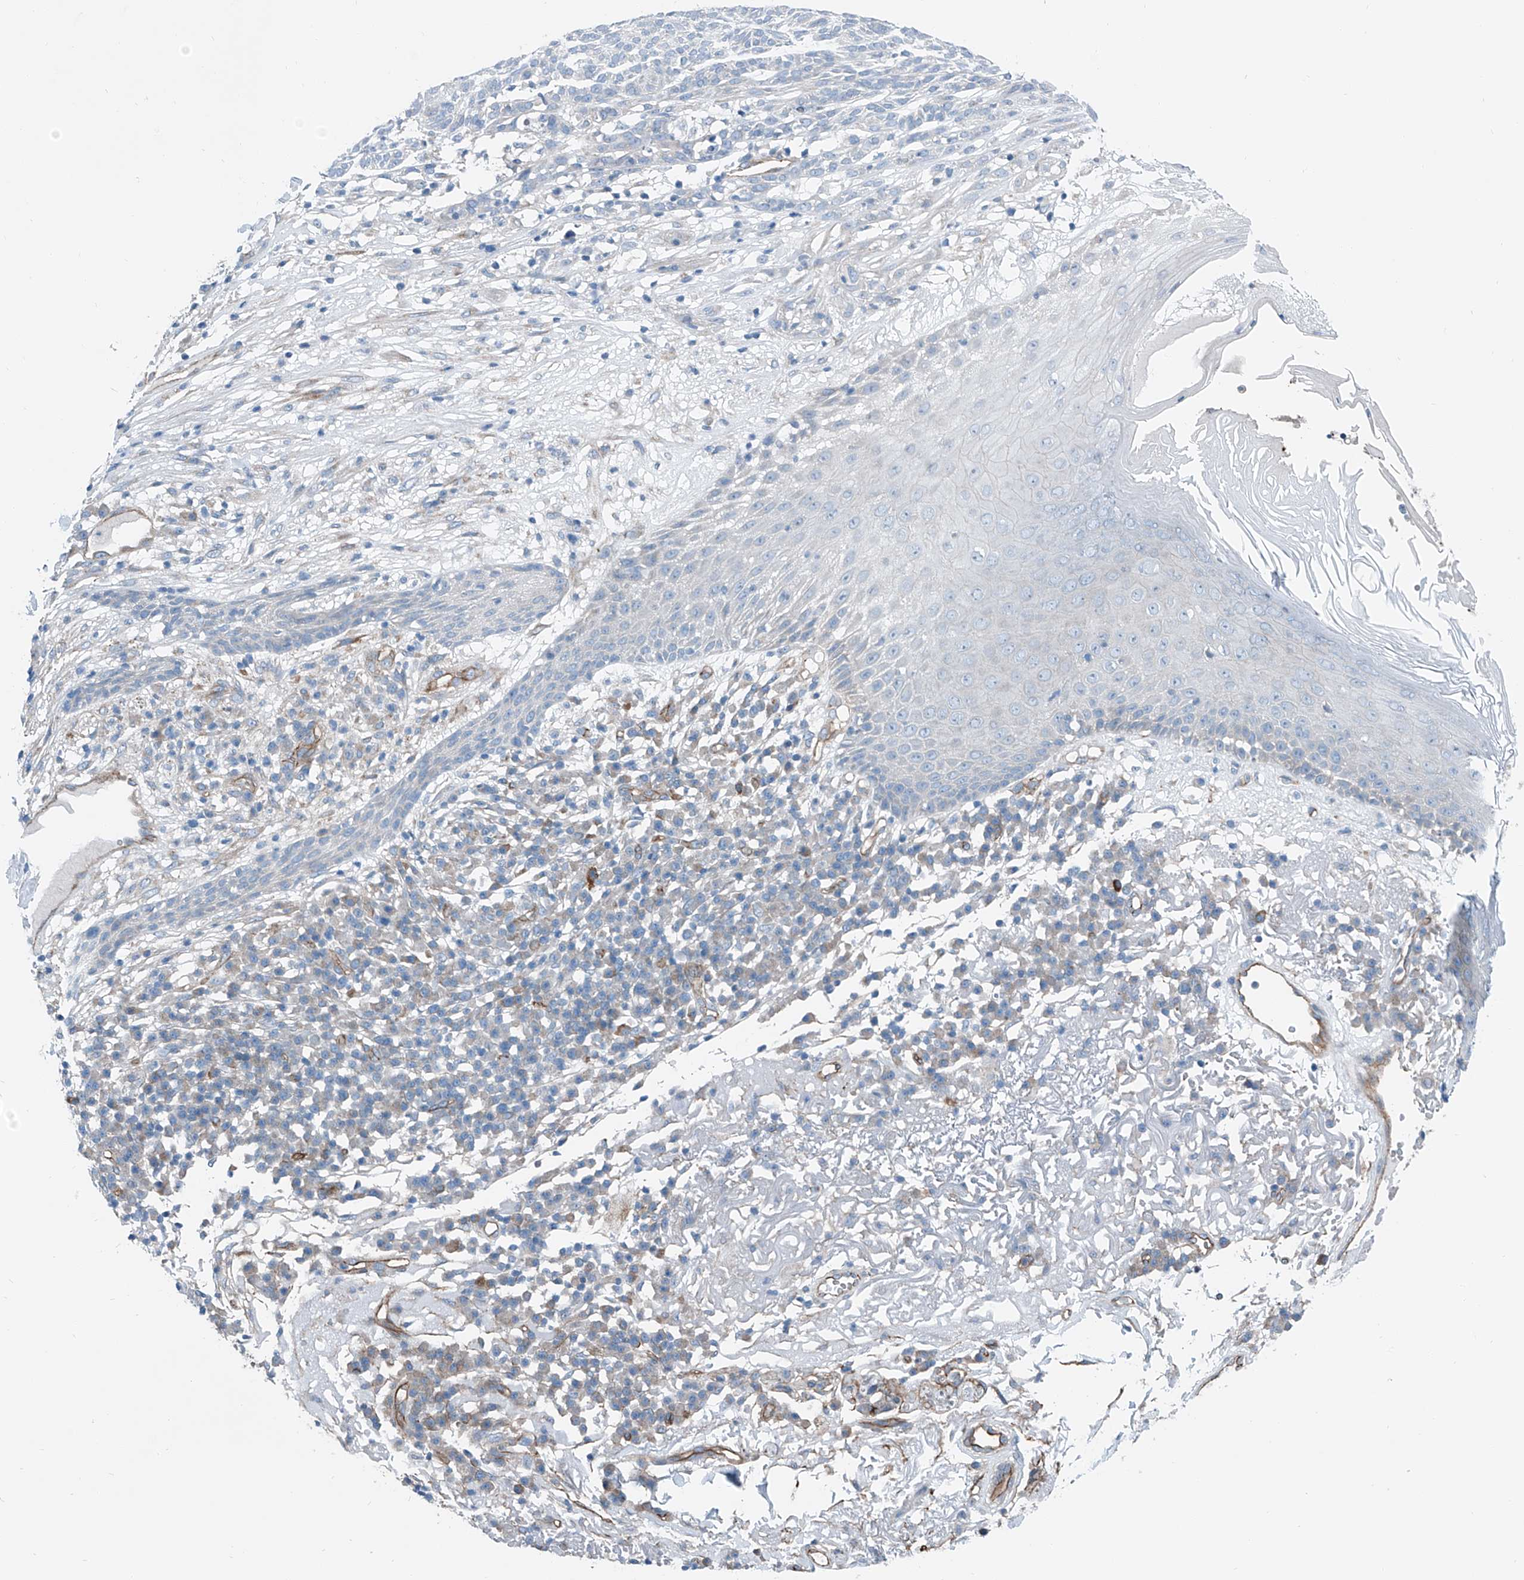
{"staining": {"intensity": "negative", "quantity": "none", "location": "none"}, "tissue": "skin cancer", "cell_type": "Tumor cells", "image_type": "cancer", "snomed": [{"axis": "morphology", "description": "Squamous cell carcinoma, NOS"}, {"axis": "topography", "description": "Skin"}], "caption": "Immunohistochemistry (IHC) micrograph of neoplastic tissue: skin cancer (squamous cell carcinoma) stained with DAB (3,3'-diaminobenzidine) shows no significant protein expression in tumor cells.", "gene": "THEMIS2", "patient": {"sex": "female", "age": 90}}